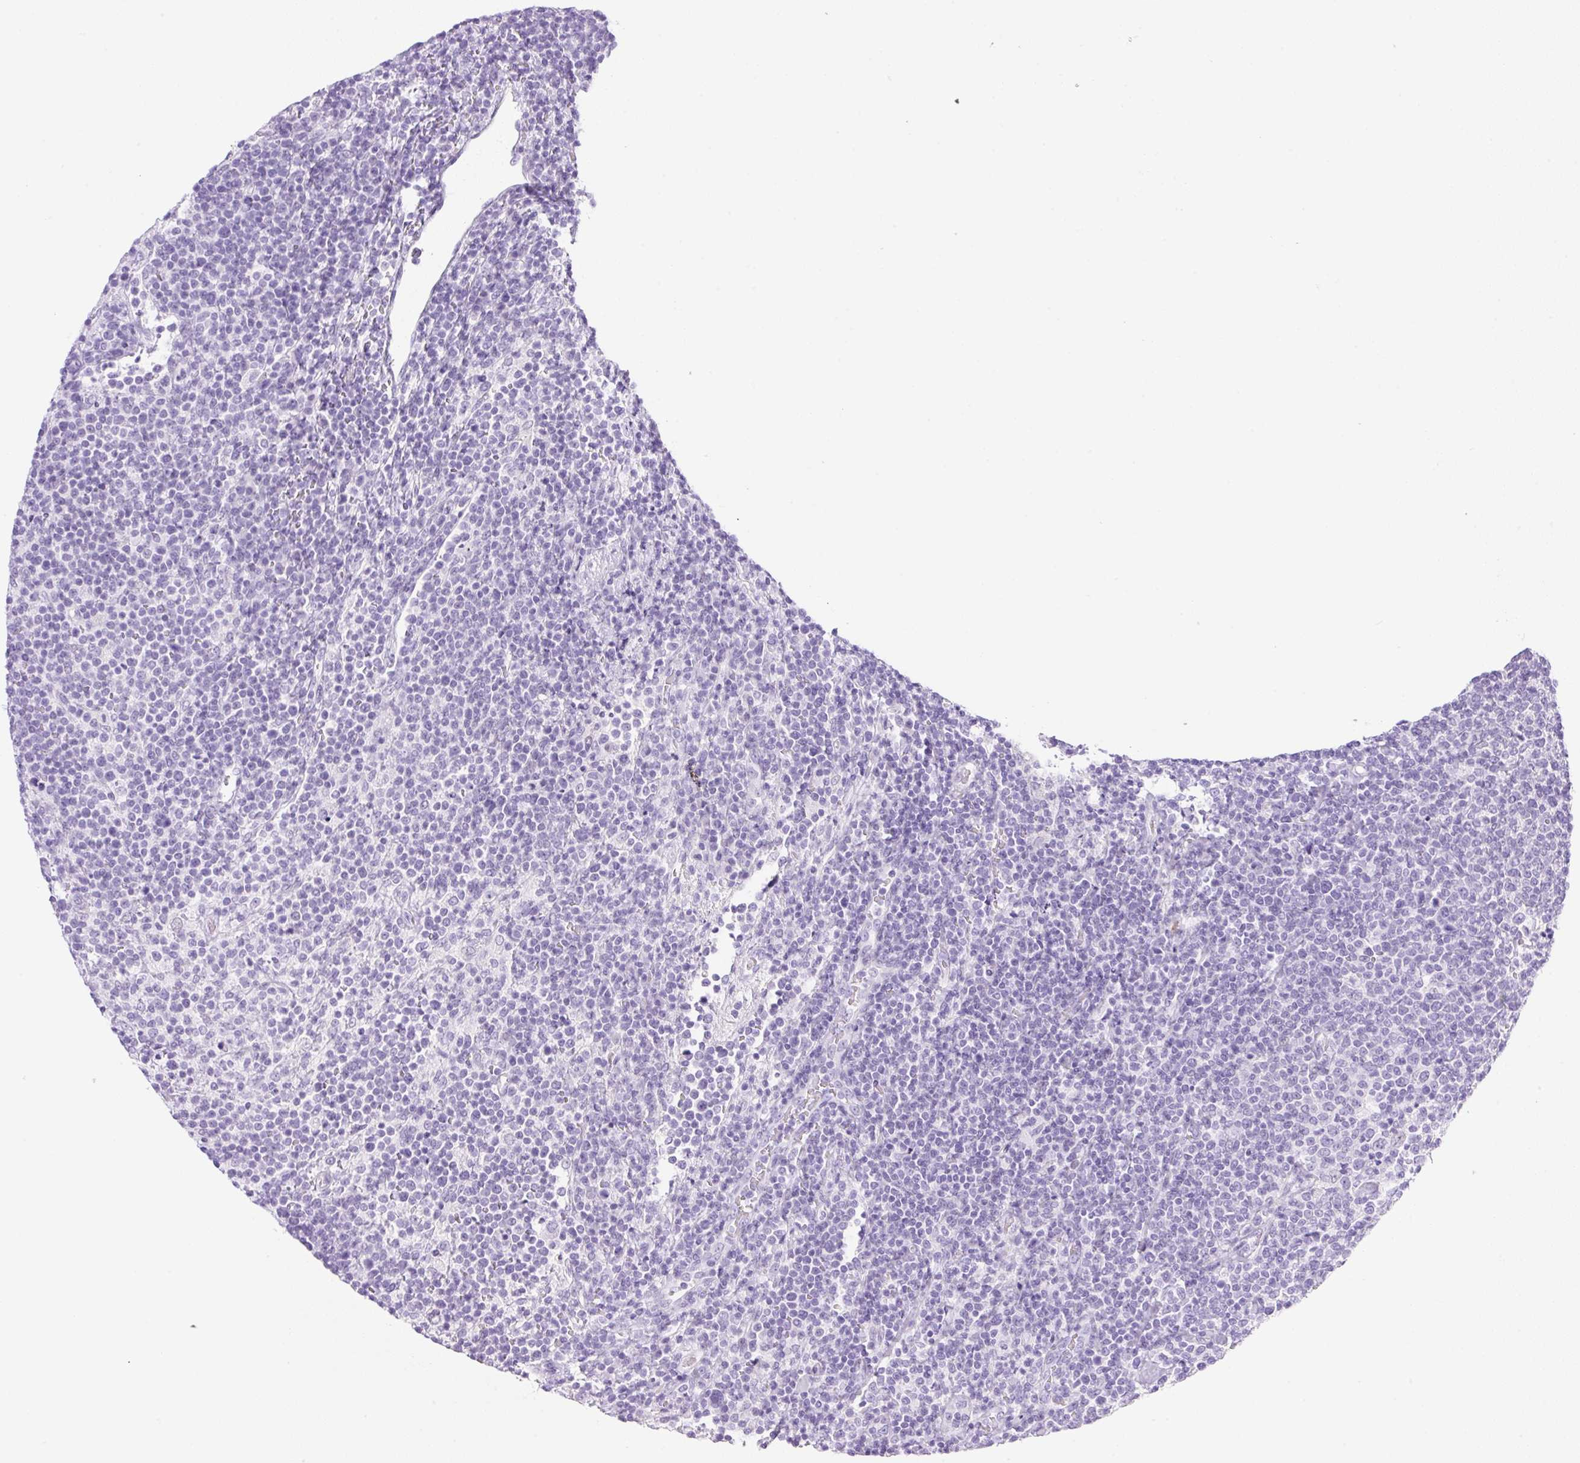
{"staining": {"intensity": "negative", "quantity": "none", "location": "none"}, "tissue": "lymphoma", "cell_type": "Tumor cells", "image_type": "cancer", "snomed": [{"axis": "morphology", "description": "Malignant lymphoma, non-Hodgkin's type, High grade"}, {"axis": "topography", "description": "Lymph node"}], "caption": "Histopathology image shows no significant protein positivity in tumor cells of high-grade malignant lymphoma, non-Hodgkin's type. (Immunohistochemistry (ihc), brightfield microscopy, high magnification).", "gene": "SPRR4", "patient": {"sex": "male", "age": 61}}